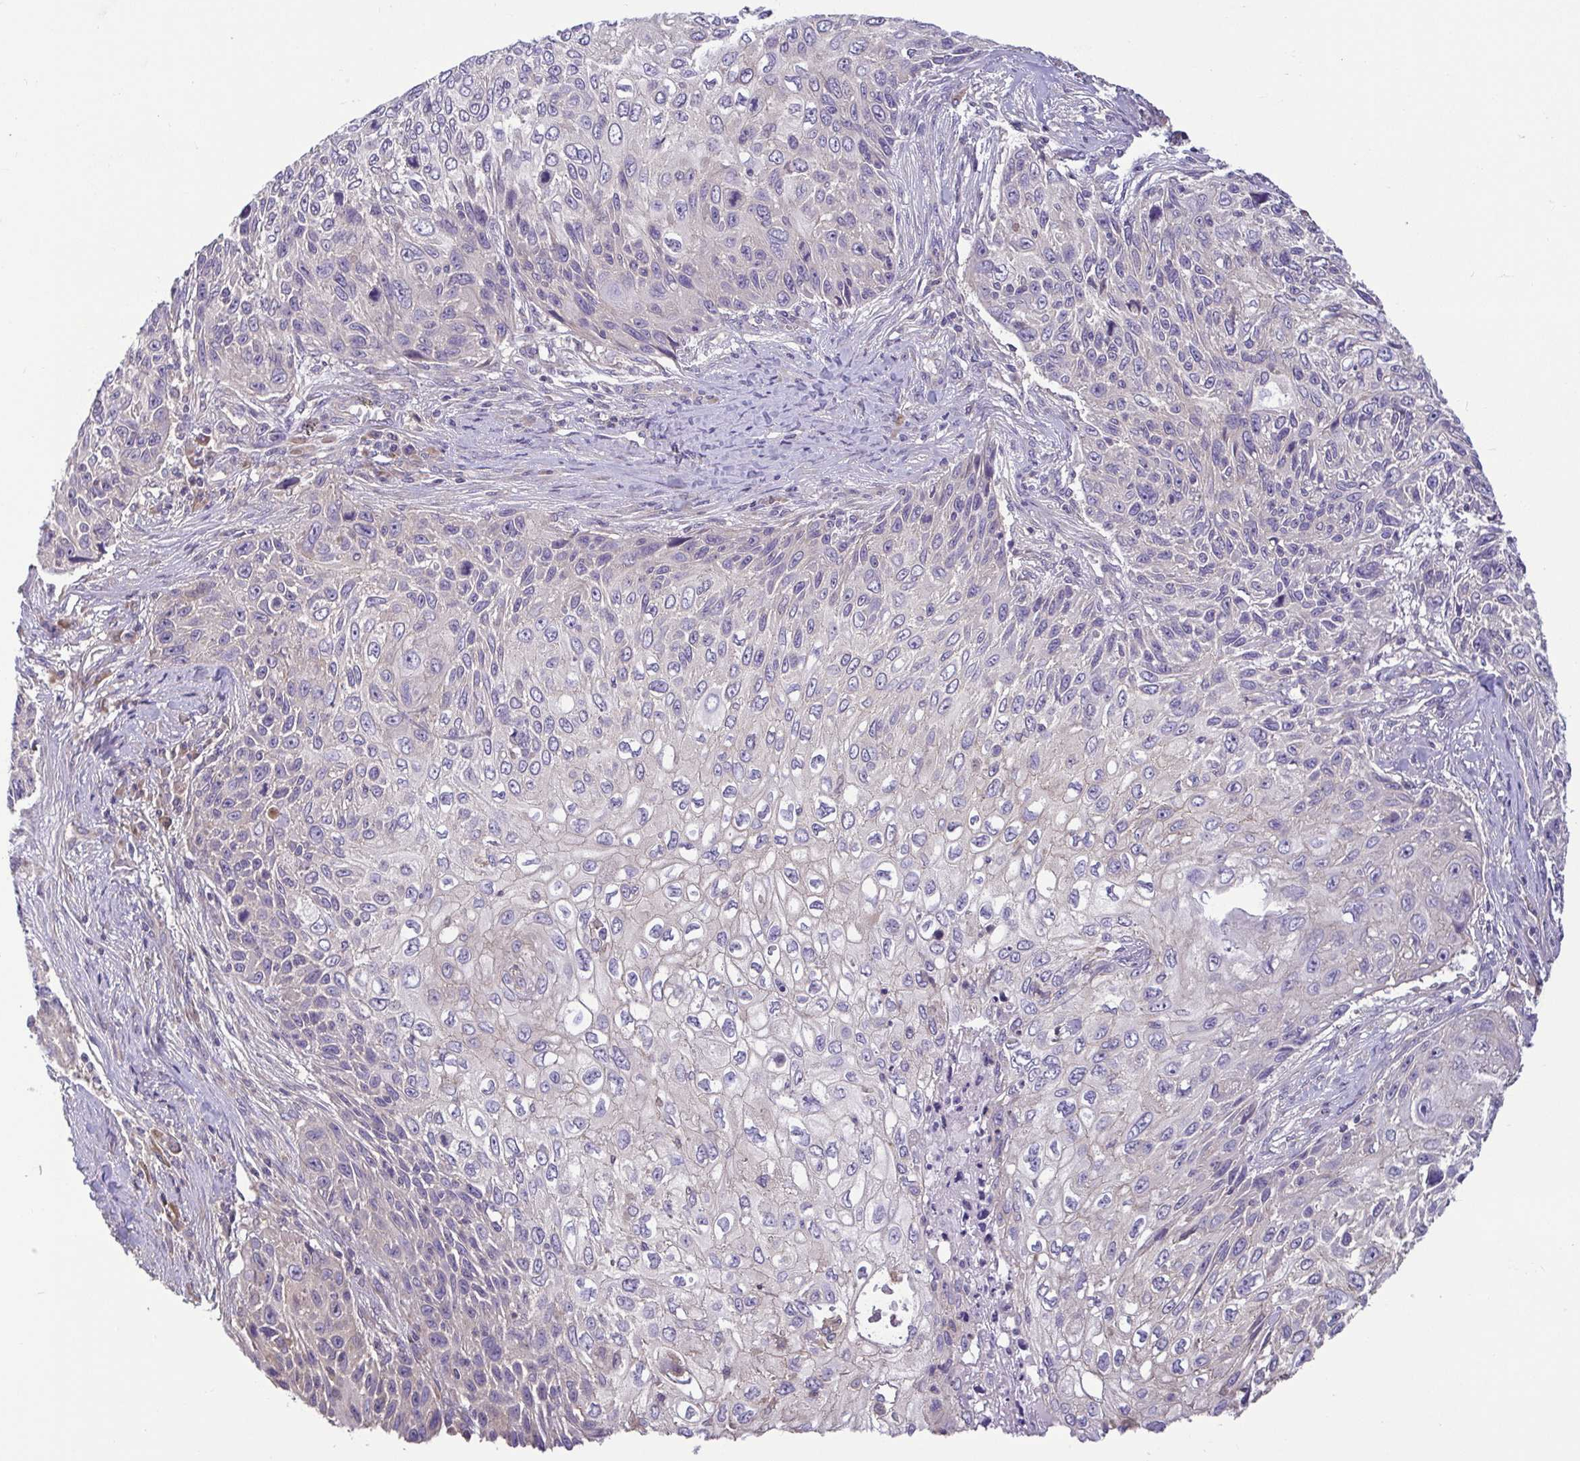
{"staining": {"intensity": "negative", "quantity": "none", "location": "none"}, "tissue": "skin cancer", "cell_type": "Tumor cells", "image_type": "cancer", "snomed": [{"axis": "morphology", "description": "Squamous cell carcinoma, NOS"}, {"axis": "topography", "description": "Skin"}], "caption": "Immunohistochemistry image of squamous cell carcinoma (skin) stained for a protein (brown), which demonstrates no positivity in tumor cells.", "gene": "LMF2", "patient": {"sex": "male", "age": 92}}